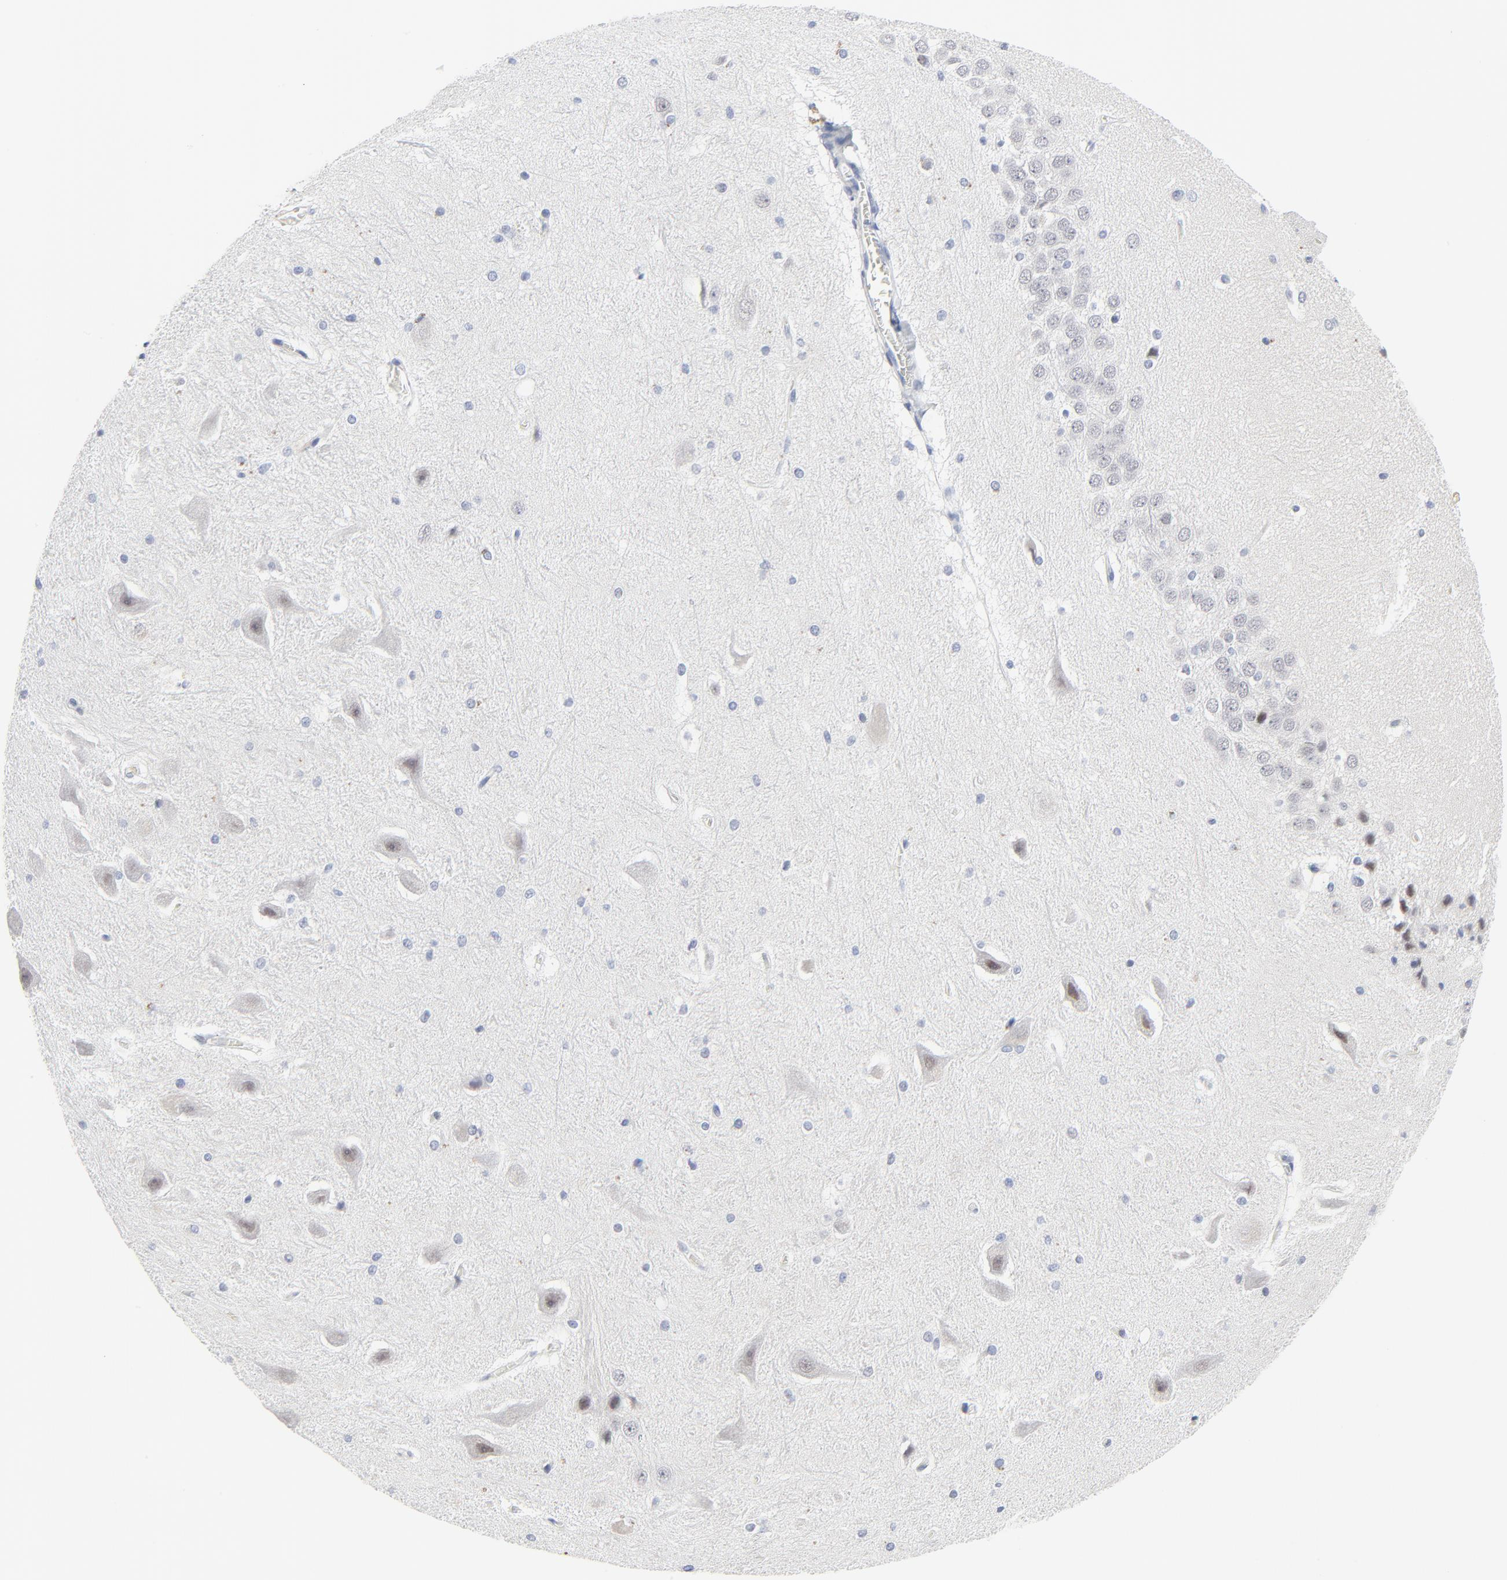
{"staining": {"intensity": "negative", "quantity": "none", "location": "none"}, "tissue": "hippocampus", "cell_type": "Glial cells", "image_type": "normal", "snomed": [{"axis": "morphology", "description": "Normal tissue, NOS"}, {"axis": "topography", "description": "Hippocampus"}], "caption": "Glial cells show no significant protein positivity in benign hippocampus.", "gene": "ZNF589", "patient": {"sex": "female", "age": 19}}